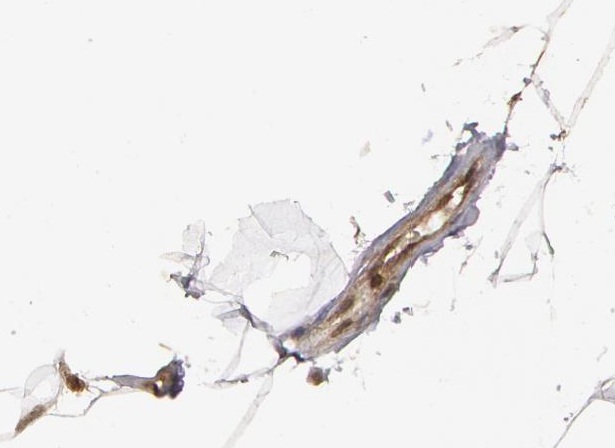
{"staining": {"intensity": "weak", "quantity": ">75%", "location": "cytoplasmic/membranous"}, "tissue": "adipose tissue", "cell_type": "Adipocytes", "image_type": "normal", "snomed": [{"axis": "morphology", "description": "Normal tissue, NOS"}, {"axis": "morphology", "description": "Duct carcinoma"}, {"axis": "topography", "description": "Breast"}, {"axis": "topography", "description": "Adipose tissue"}], "caption": "Immunohistochemical staining of benign human adipose tissue reveals >75% levels of weak cytoplasmic/membranous protein staining in about >75% of adipocytes.", "gene": "CALR", "patient": {"sex": "female", "age": 37}}